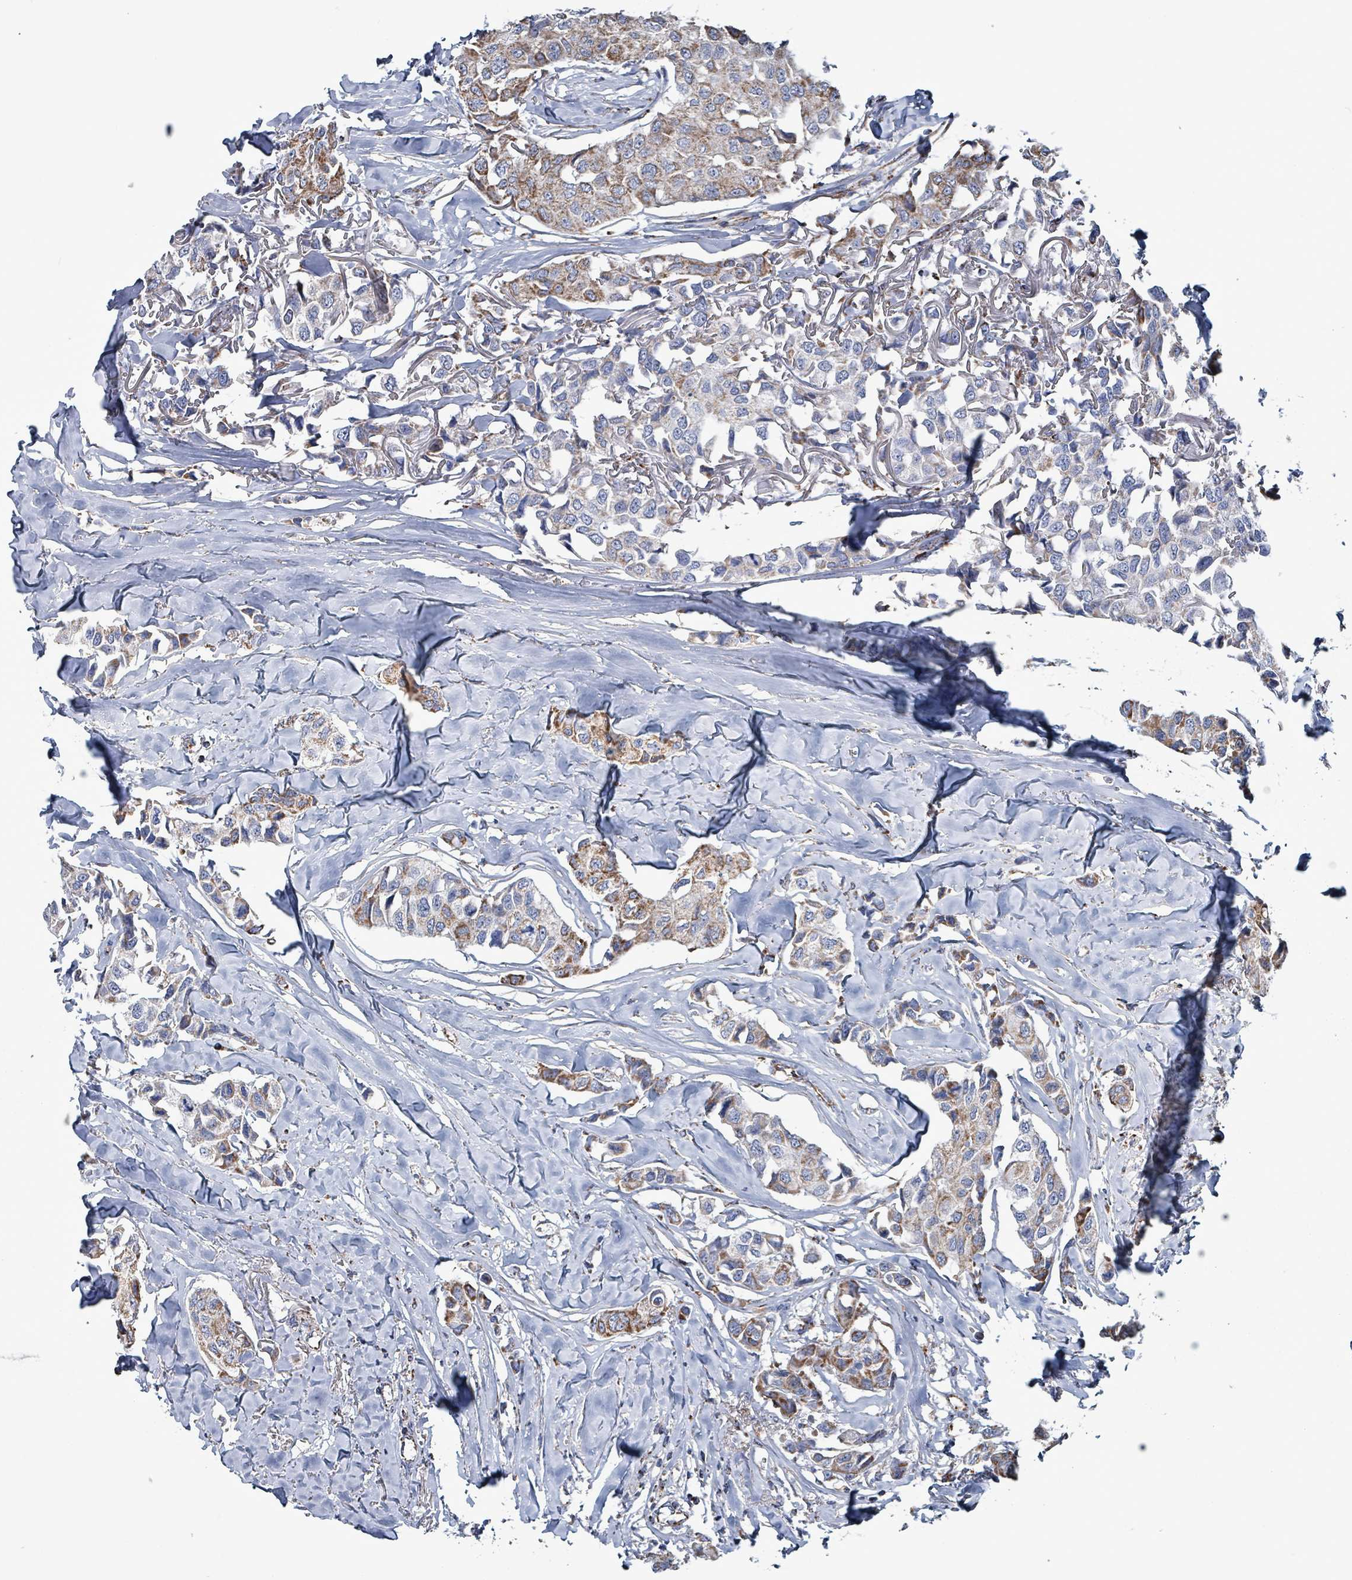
{"staining": {"intensity": "moderate", "quantity": "25%-75%", "location": "cytoplasmic/membranous"}, "tissue": "breast cancer", "cell_type": "Tumor cells", "image_type": "cancer", "snomed": [{"axis": "morphology", "description": "Duct carcinoma"}, {"axis": "topography", "description": "Breast"}], "caption": "Human infiltrating ductal carcinoma (breast) stained with a brown dye demonstrates moderate cytoplasmic/membranous positive expression in approximately 25%-75% of tumor cells.", "gene": "IDH3B", "patient": {"sex": "female", "age": 80}}